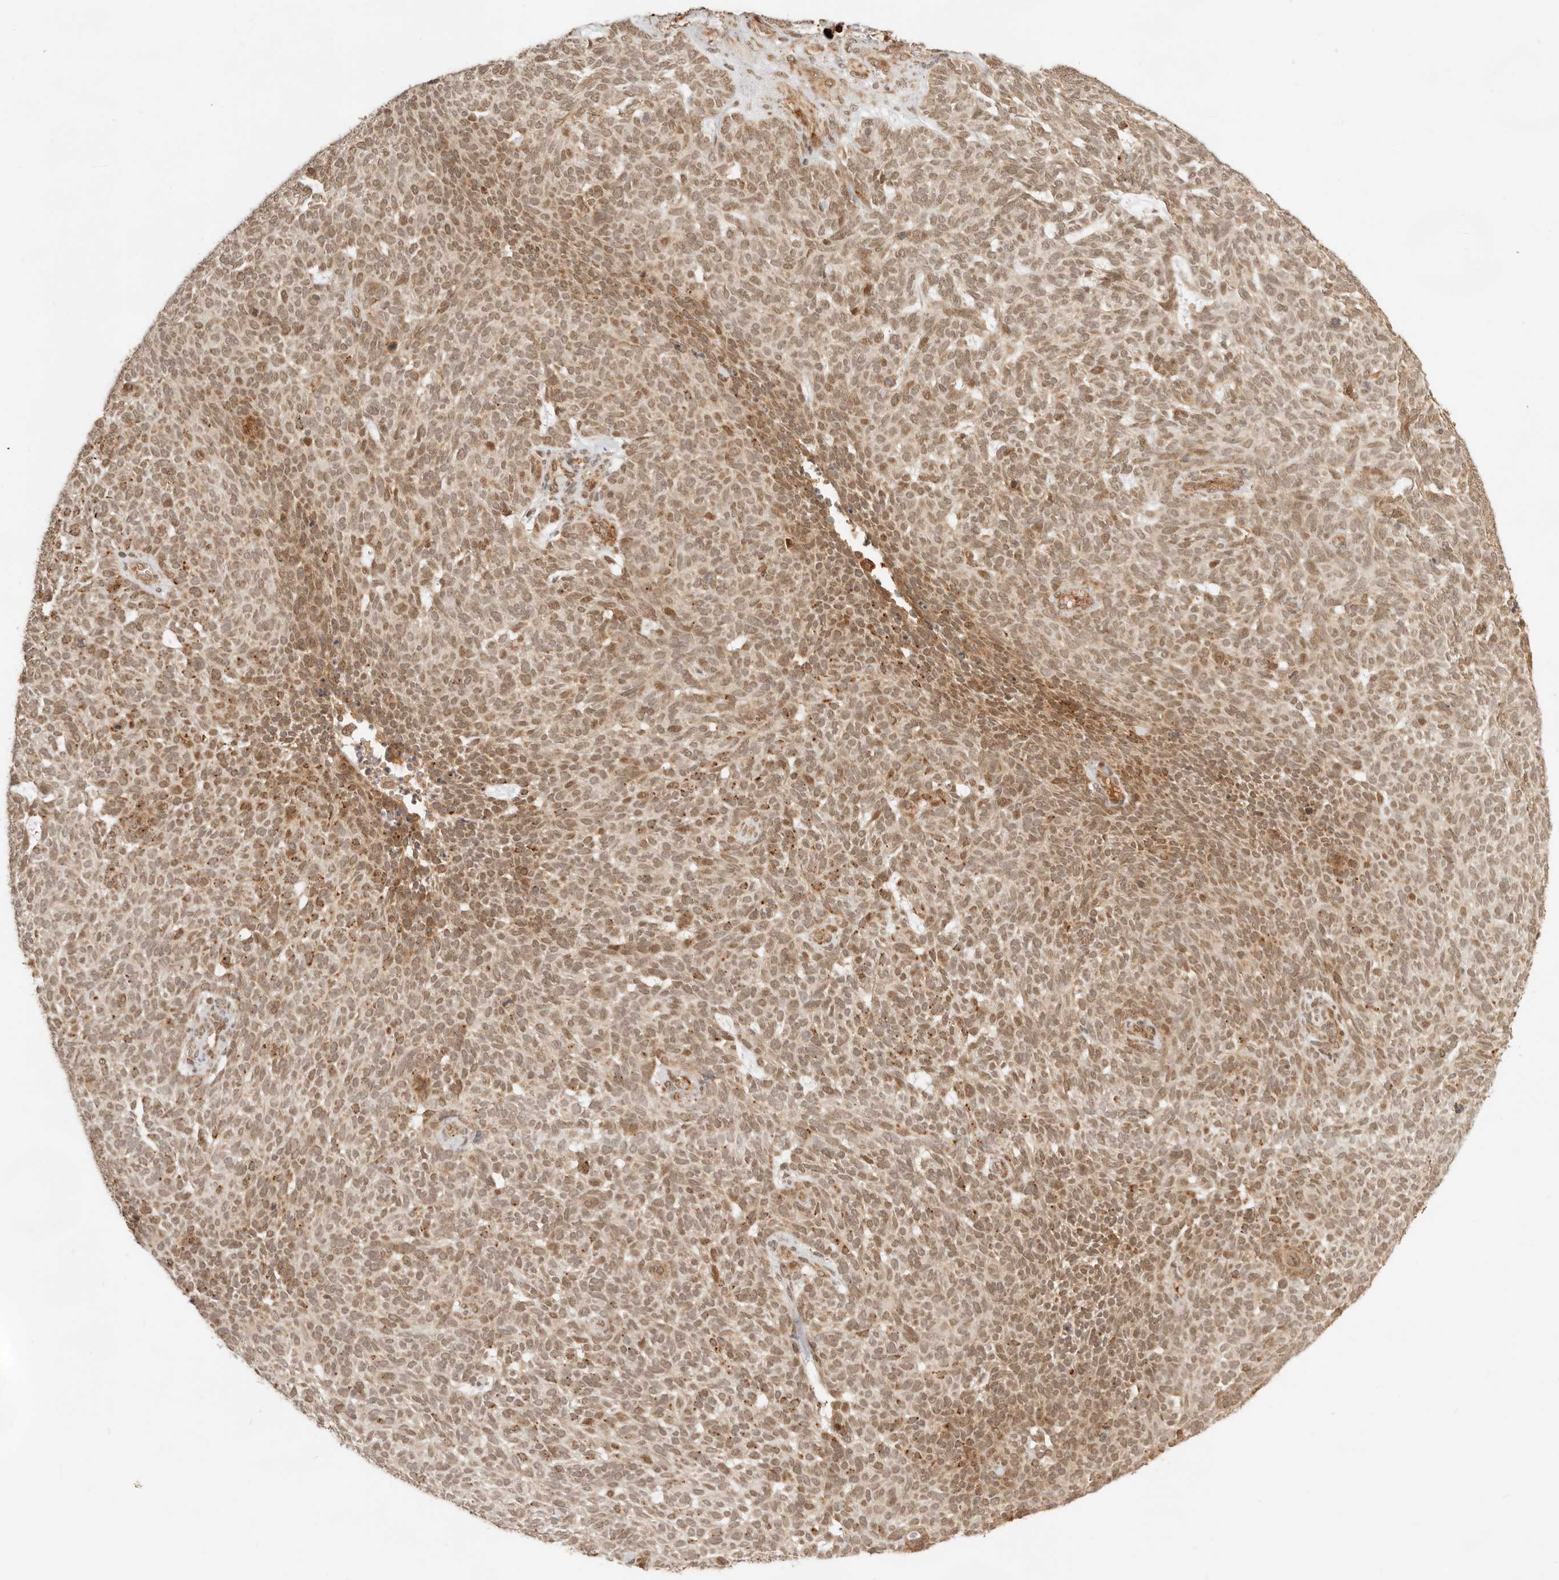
{"staining": {"intensity": "moderate", "quantity": ">75%", "location": "nuclear"}, "tissue": "skin cancer", "cell_type": "Tumor cells", "image_type": "cancer", "snomed": [{"axis": "morphology", "description": "Squamous cell carcinoma, NOS"}, {"axis": "topography", "description": "Skin"}], "caption": "High-power microscopy captured an immunohistochemistry (IHC) image of skin cancer (squamous cell carcinoma), revealing moderate nuclear positivity in approximately >75% of tumor cells.", "gene": "BAALC", "patient": {"sex": "female", "age": 90}}